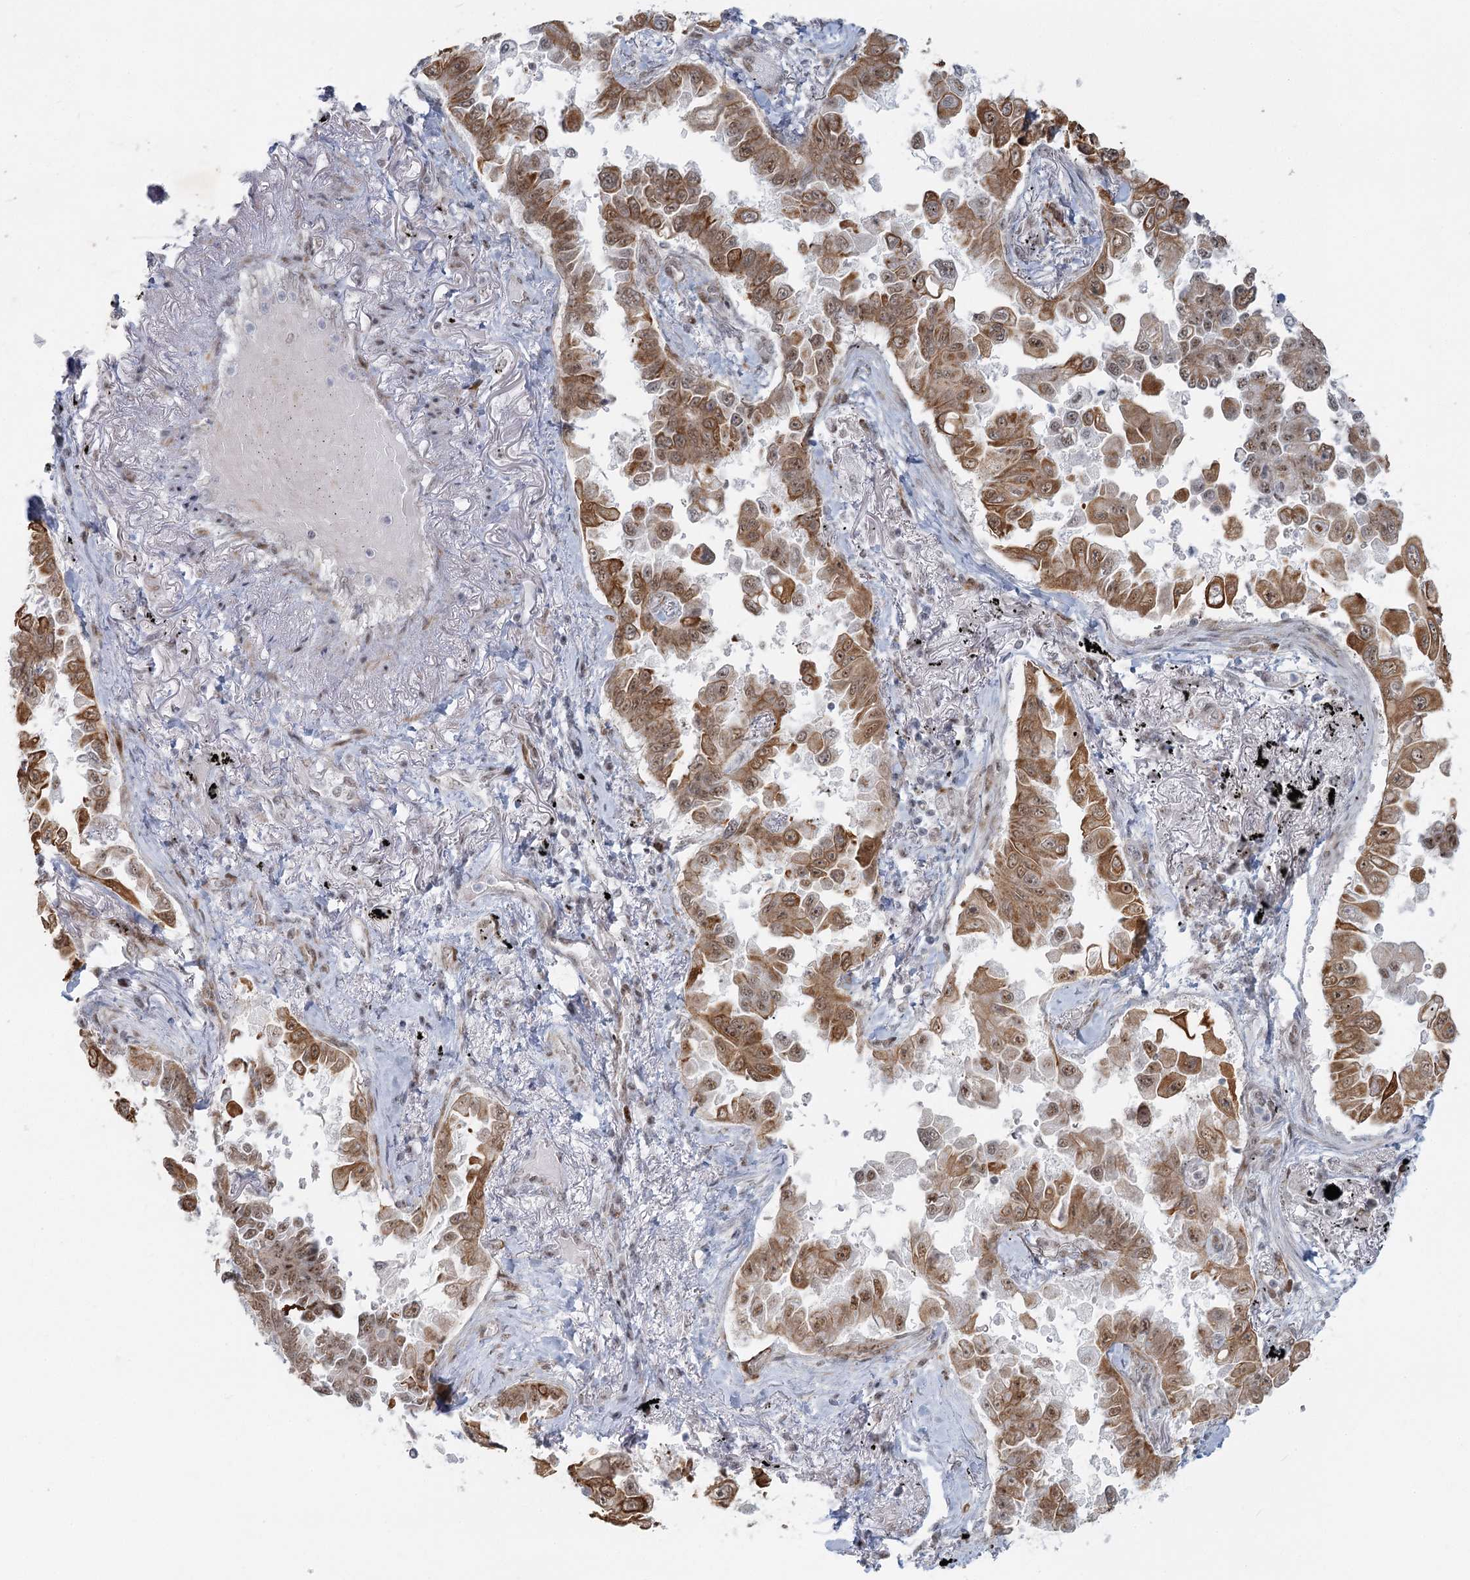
{"staining": {"intensity": "moderate", "quantity": ">75%", "location": "cytoplasmic/membranous,nuclear"}, "tissue": "lung cancer", "cell_type": "Tumor cells", "image_type": "cancer", "snomed": [{"axis": "morphology", "description": "Adenocarcinoma, NOS"}, {"axis": "topography", "description": "Lung"}], "caption": "Brown immunohistochemical staining in human lung cancer shows moderate cytoplasmic/membranous and nuclear staining in approximately >75% of tumor cells. The protein of interest is stained brown, and the nuclei are stained in blue (DAB (3,3'-diaminobenzidine) IHC with brightfield microscopy, high magnification).", "gene": "U2SURP", "patient": {"sex": "female", "age": 67}}